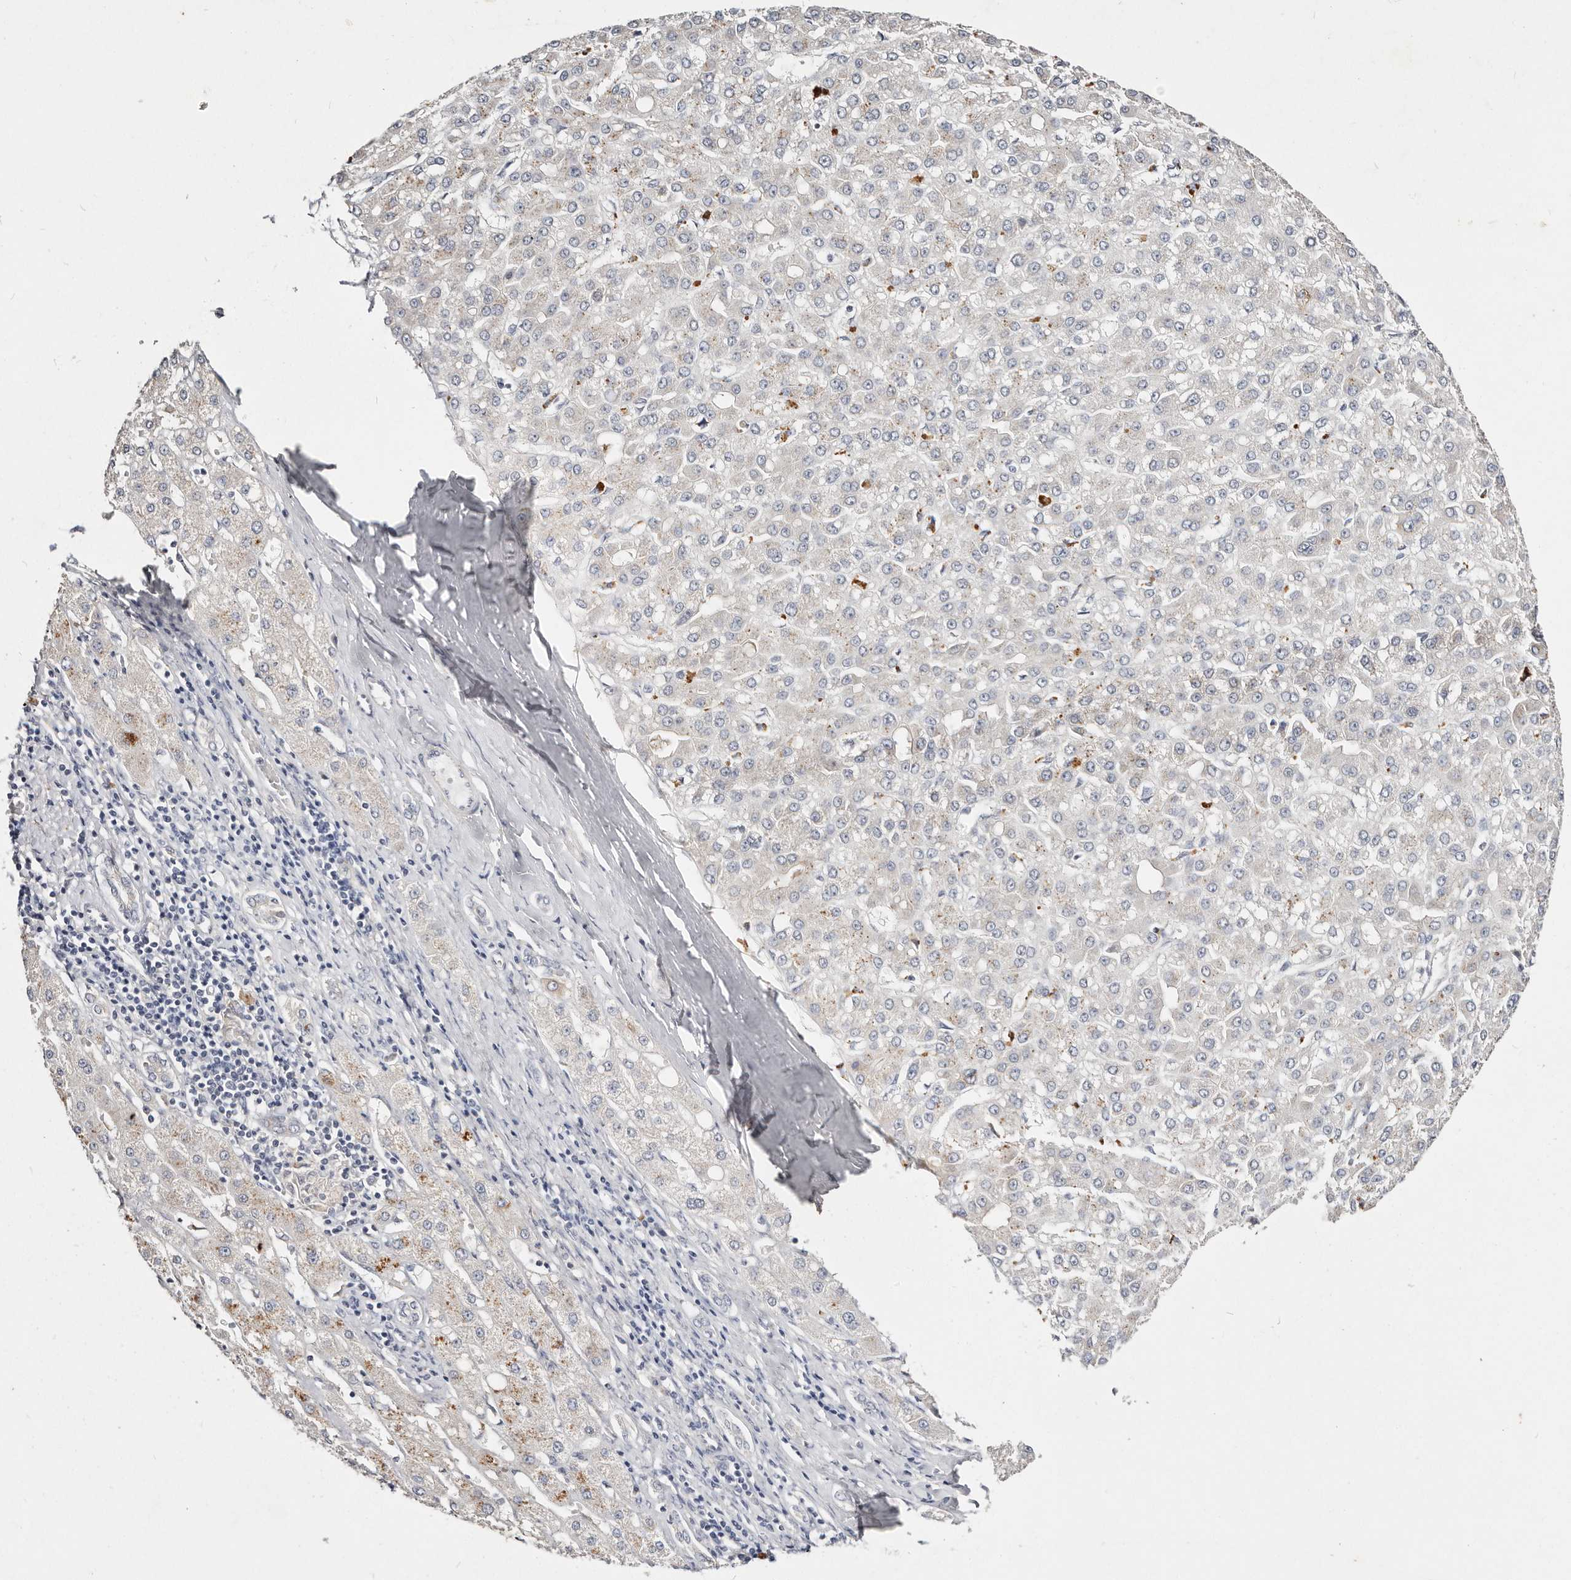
{"staining": {"intensity": "negative", "quantity": "none", "location": "none"}, "tissue": "liver cancer", "cell_type": "Tumor cells", "image_type": "cancer", "snomed": [{"axis": "morphology", "description": "Carcinoma, Hepatocellular, NOS"}, {"axis": "topography", "description": "Liver"}], "caption": "The IHC histopathology image has no significant expression in tumor cells of liver hepatocellular carcinoma tissue.", "gene": "VIPAS39", "patient": {"sex": "male", "age": 67}}